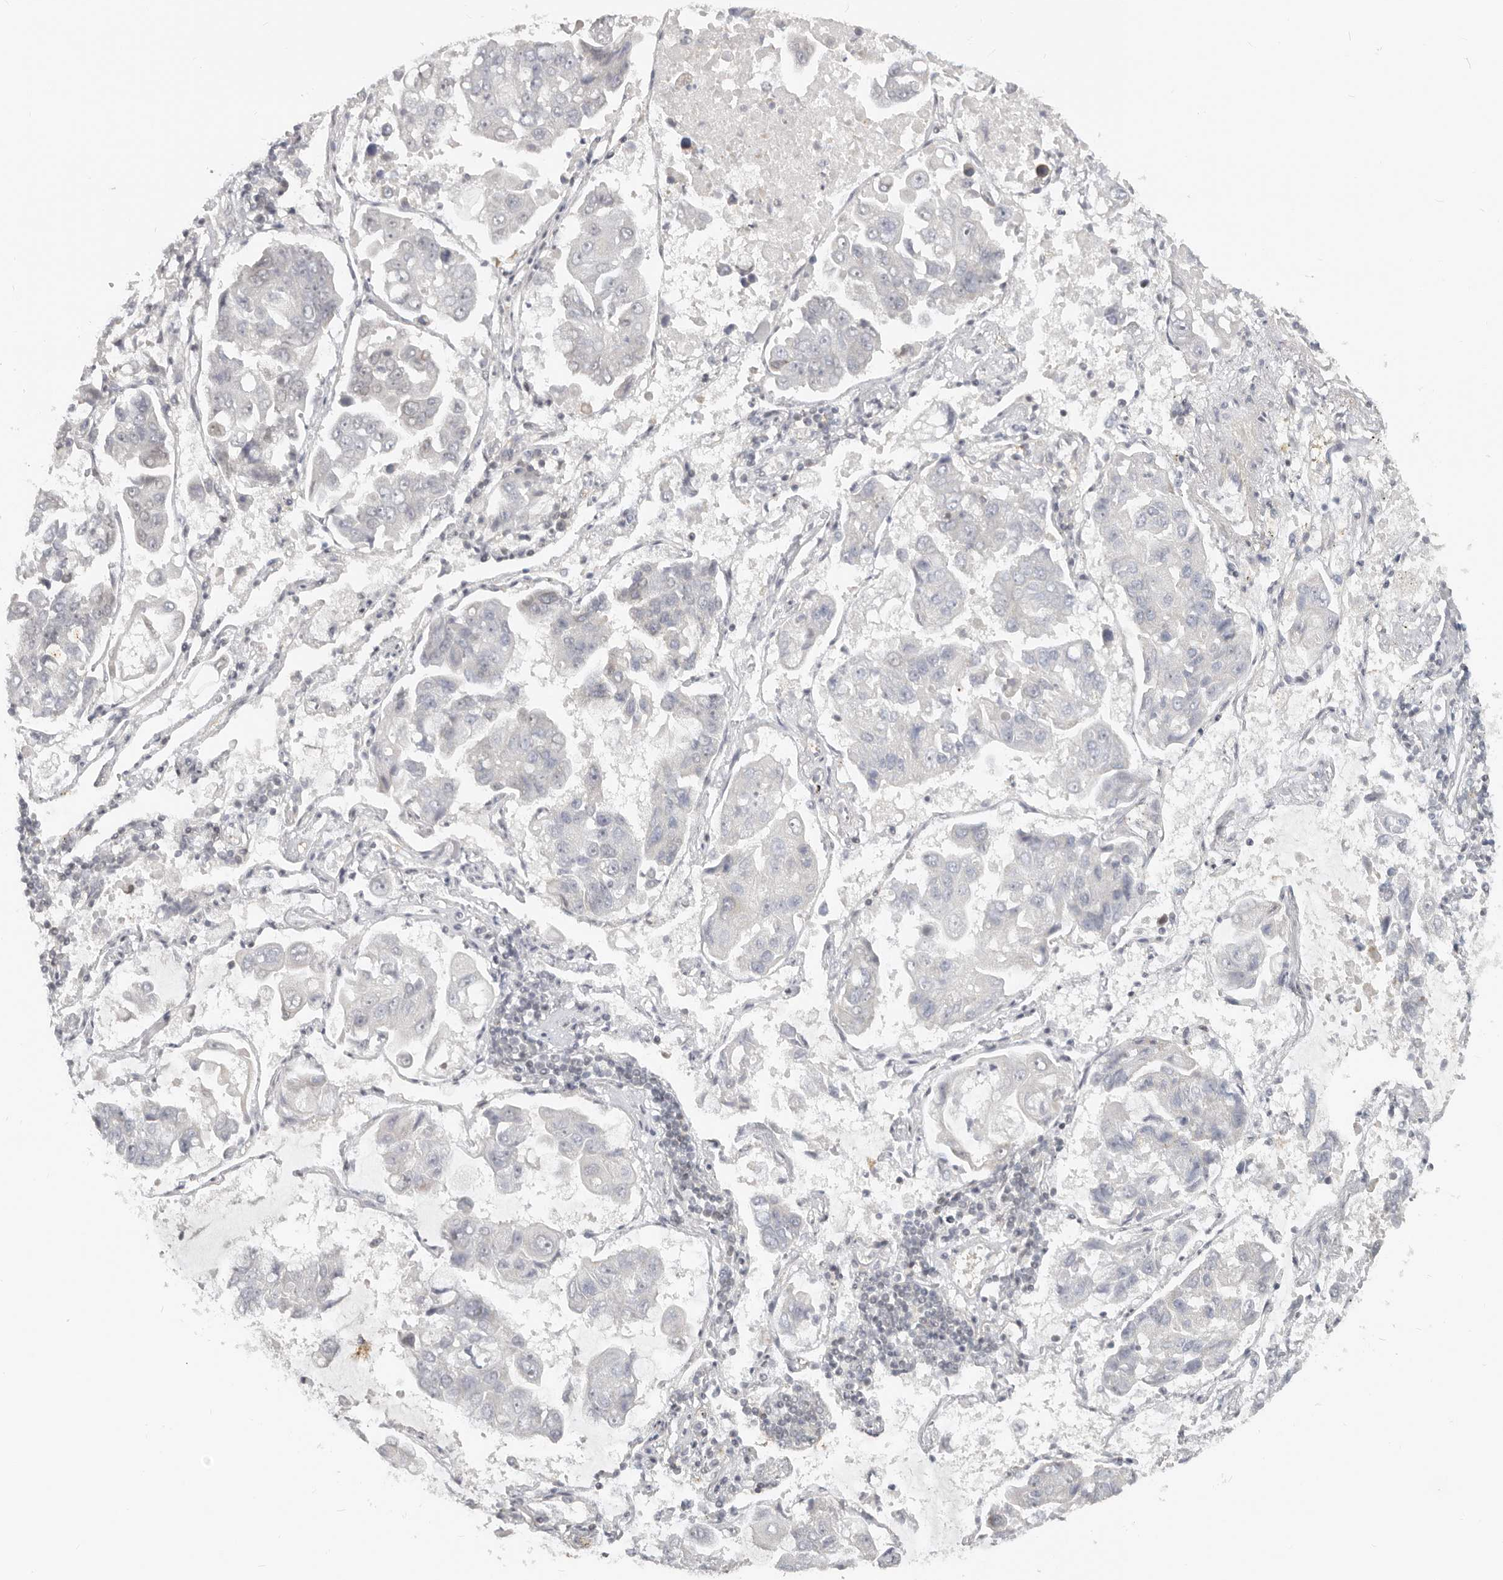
{"staining": {"intensity": "negative", "quantity": "none", "location": "none"}, "tissue": "lung cancer", "cell_type": "Tumor cells", "image_type": "cancer", "snomed": [{"axis": "morphology", "description": "Adenocarcinoma, NOS"}, {"axis": "topography", "description": "Lung"}], "caption": "IHC photomicrograph of human lung cancer stained for a protein (brown), which demonstrates no staining in tumor cells.", "gene": "NUP153", "patient": {"sex": "male", "age": 64}}